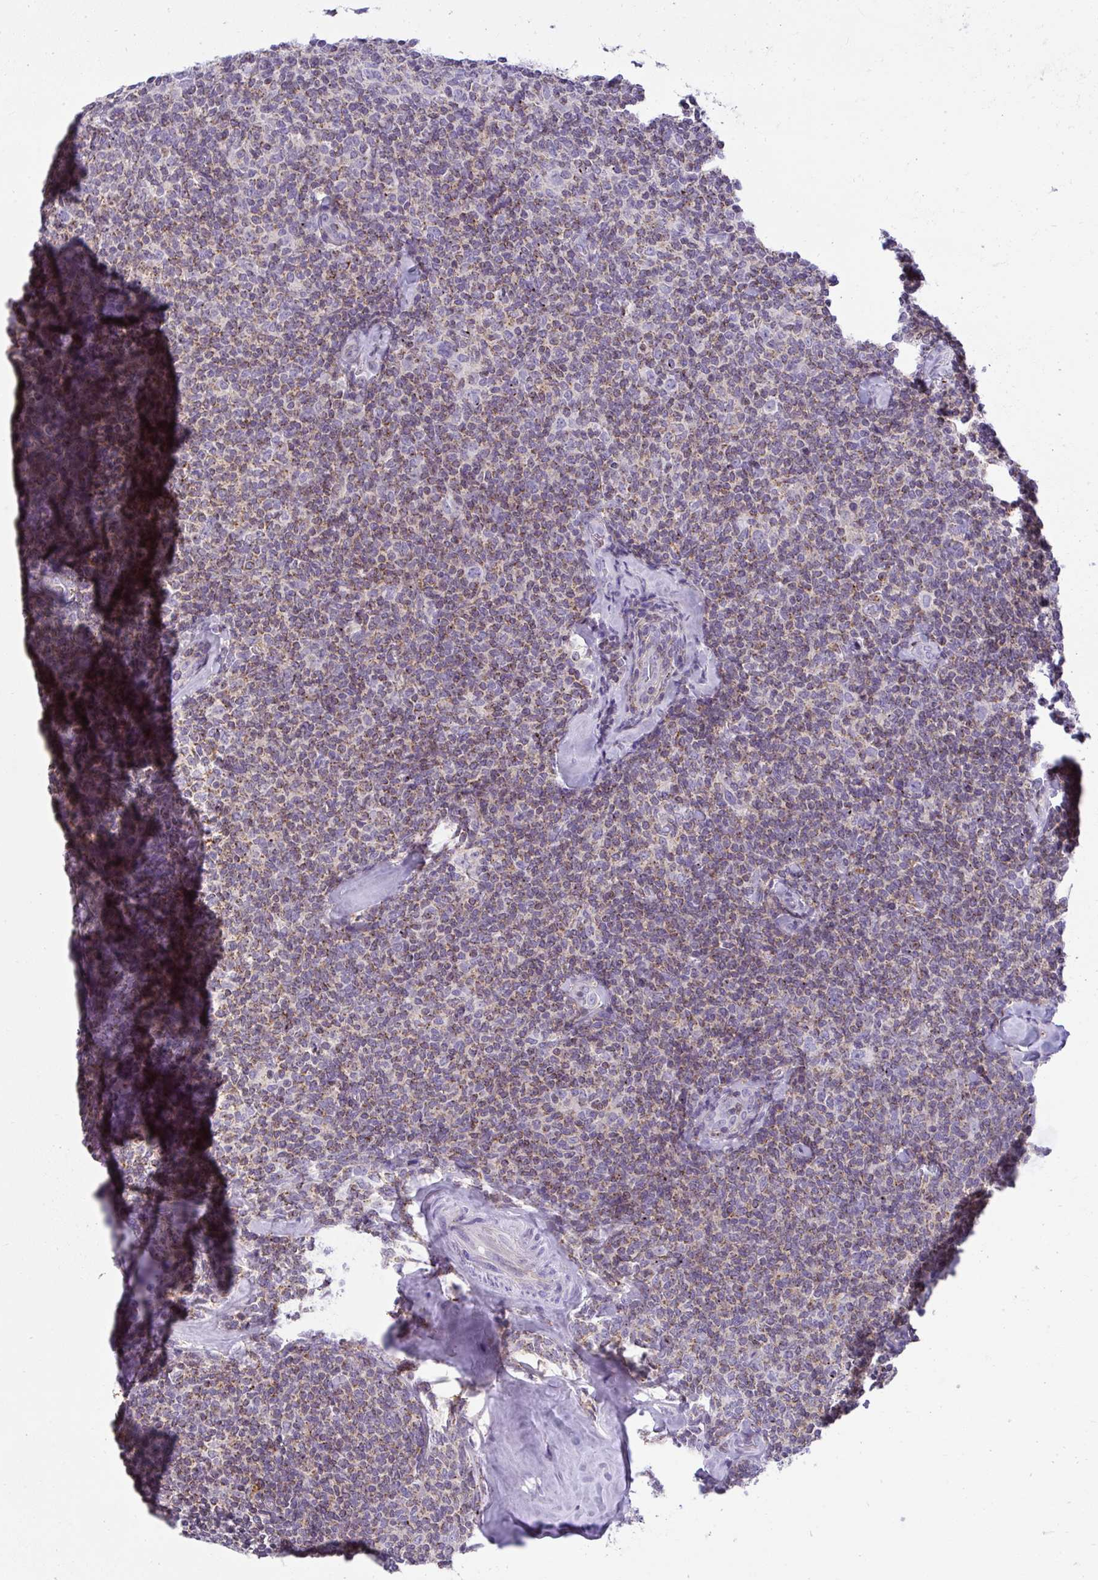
{"staining": {"intensity": "moderate", "quantity": ">75%", "location": "cytoplasmic/membranous"}, "tissue": "lymphoma", "cell_type": "Tumor cells", "image_type": "cancer", "snomed": [{"axis": "morphology", "description": "Malignant lymphoma, non-Hodgkin's type, Low grade"}, {"axis": "topography", "description": "Lymph node"}], "caption": "An IHC image of tumor tissue is shown. Protein staining in brown shows moderate cytoplasmic/membranous positivity in malignant lymphoma, non-Hodgkin's type (low-grade) within tumor cells. (DAB (3,3'-diaminobenzidine) IHC with brightfield microscopy, high magnification).", "gene": "VPS4B", "patient": {"sex": "female", "age": 56}}